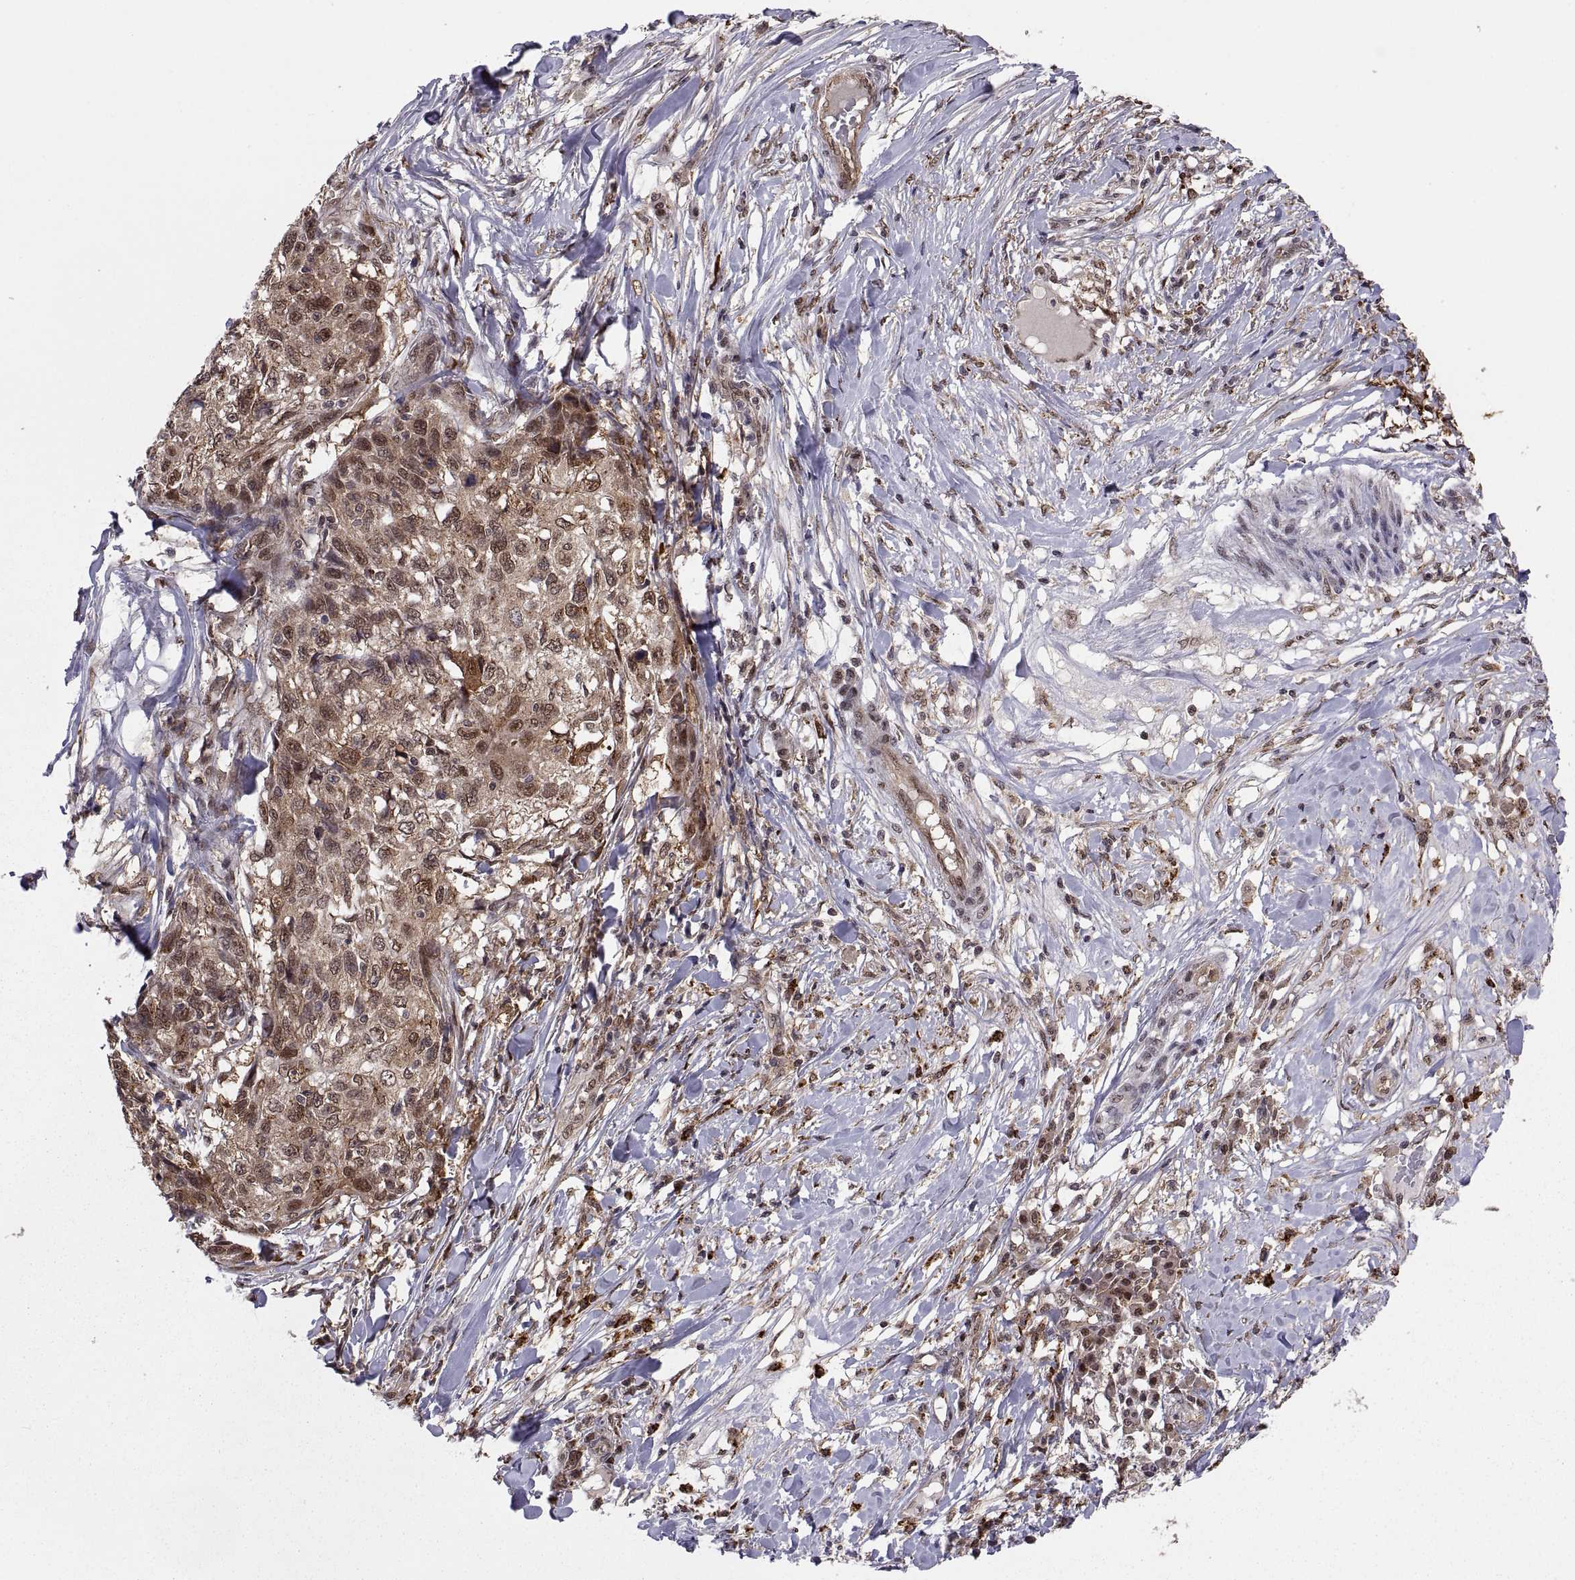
{"staining": {"intensity": "moderate", "quantity": ">75%", "location": "cytoplasmic/membranous,nuclear"}, "tissue": "skin cancer", "cell_type": "Tumor cells", "image_type": "cancer", "snomed": [{"axis": "morphology", "description": "Squamous cell carcinoma, NOS"}, {"axis": "topography", "description": "Skin"}], "caption": "Tumor cells show moderate cytoplasmic/membranous and nuclear expression in approximately >75% of cells in squamous cell carcinoma (skin). The staining was performed using DAB, with brown indicating positive protein expression. Nuclei are stained blue with hematoxylin.", "gene": "PSMC2", "patient": {"sex": "male", "age": 92}}